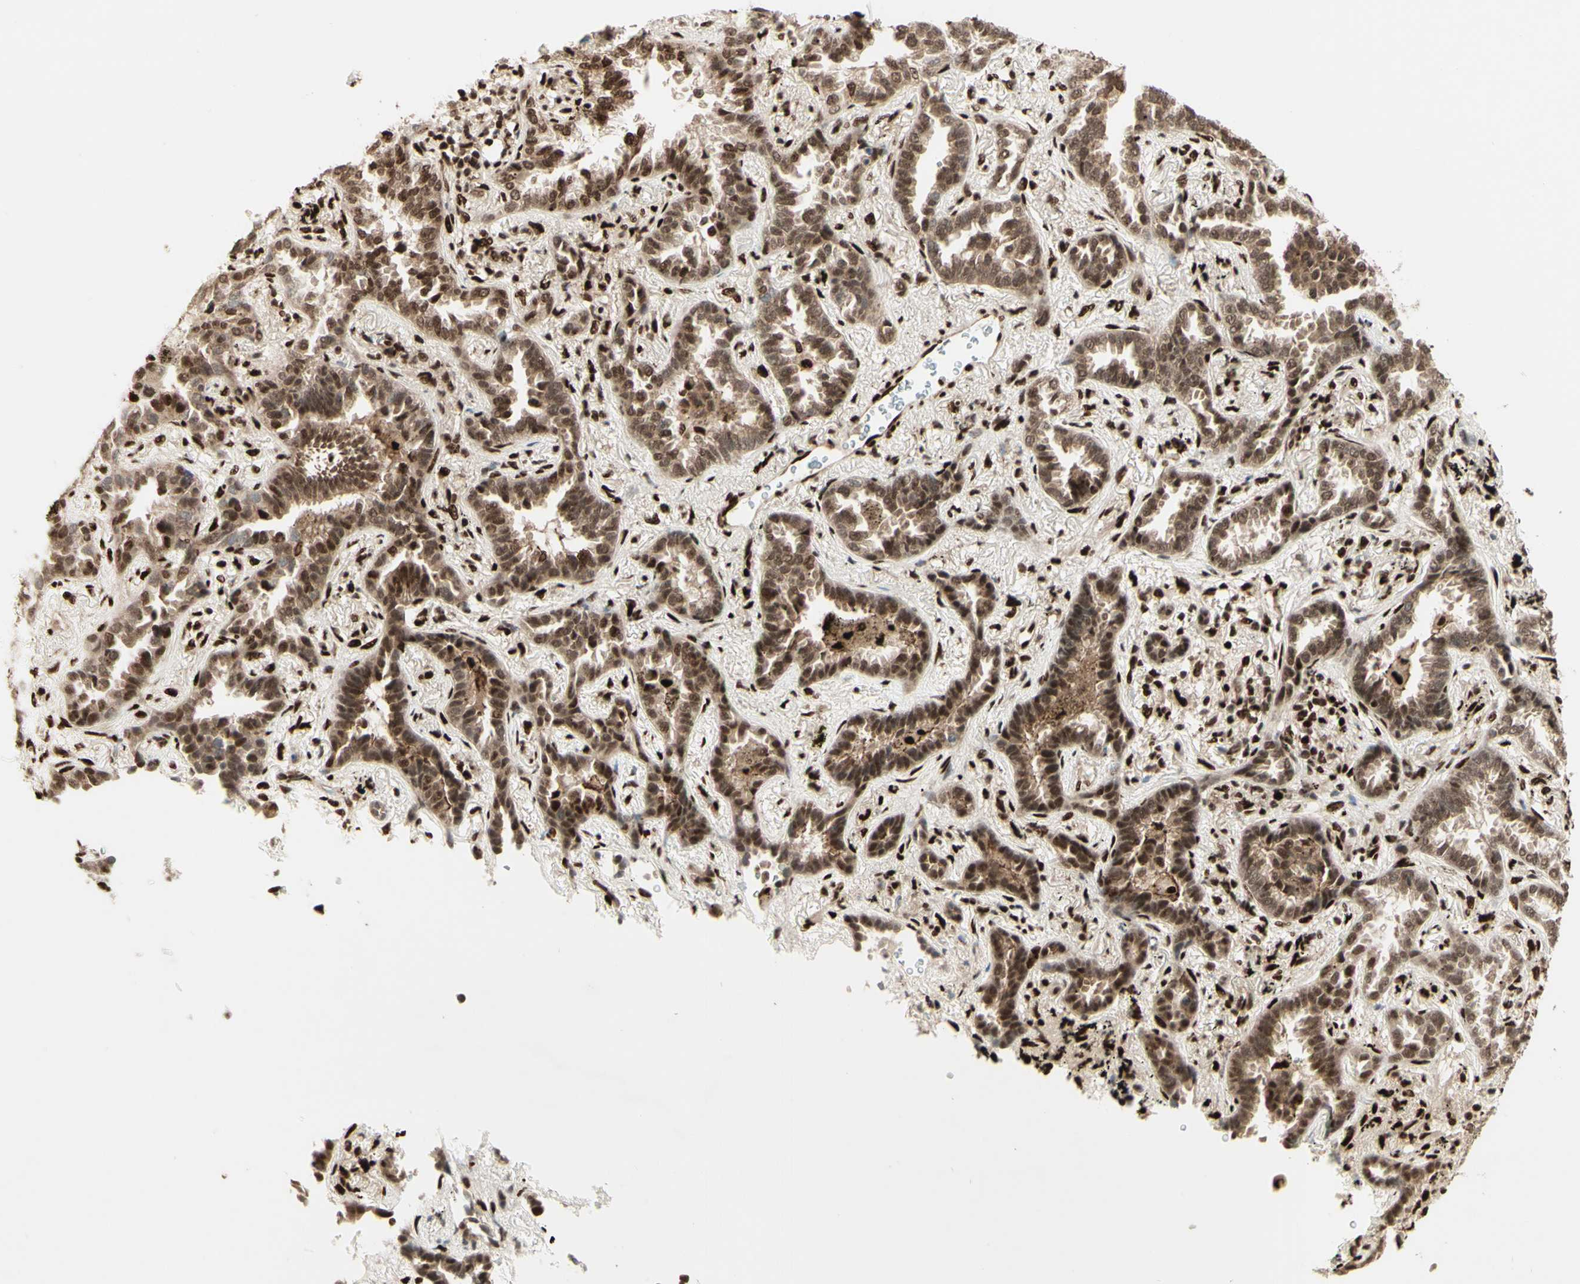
{"staining": {"intensity": "strong", "quantity": ">75%", "location": "nuclear"}, "tissue": "lung cancer", "cell_type": "Tumor cells", "image_type": "cancer", "snomed": [{"axis": "morphology", "description": "Normal tissue, NOS"}, {"axis": "morphology", "description": "Adenocarcinoma, NOS"}, {"axis": "topography", "description": "Lung"}], "caption": "Adenocarcinoma (lung) stained with DAB (3,3'-diaminobenzidine) IHC demonstrates high levels of strong nuclear expression in approximately >75% of tumor cells. The staining was performed using DAB, with brown indicating positive protein expression. Nuclei are stained blue with hematoxylin.", "gene": "NR3C1", "patient": {"sex": "male", "age": 59}}